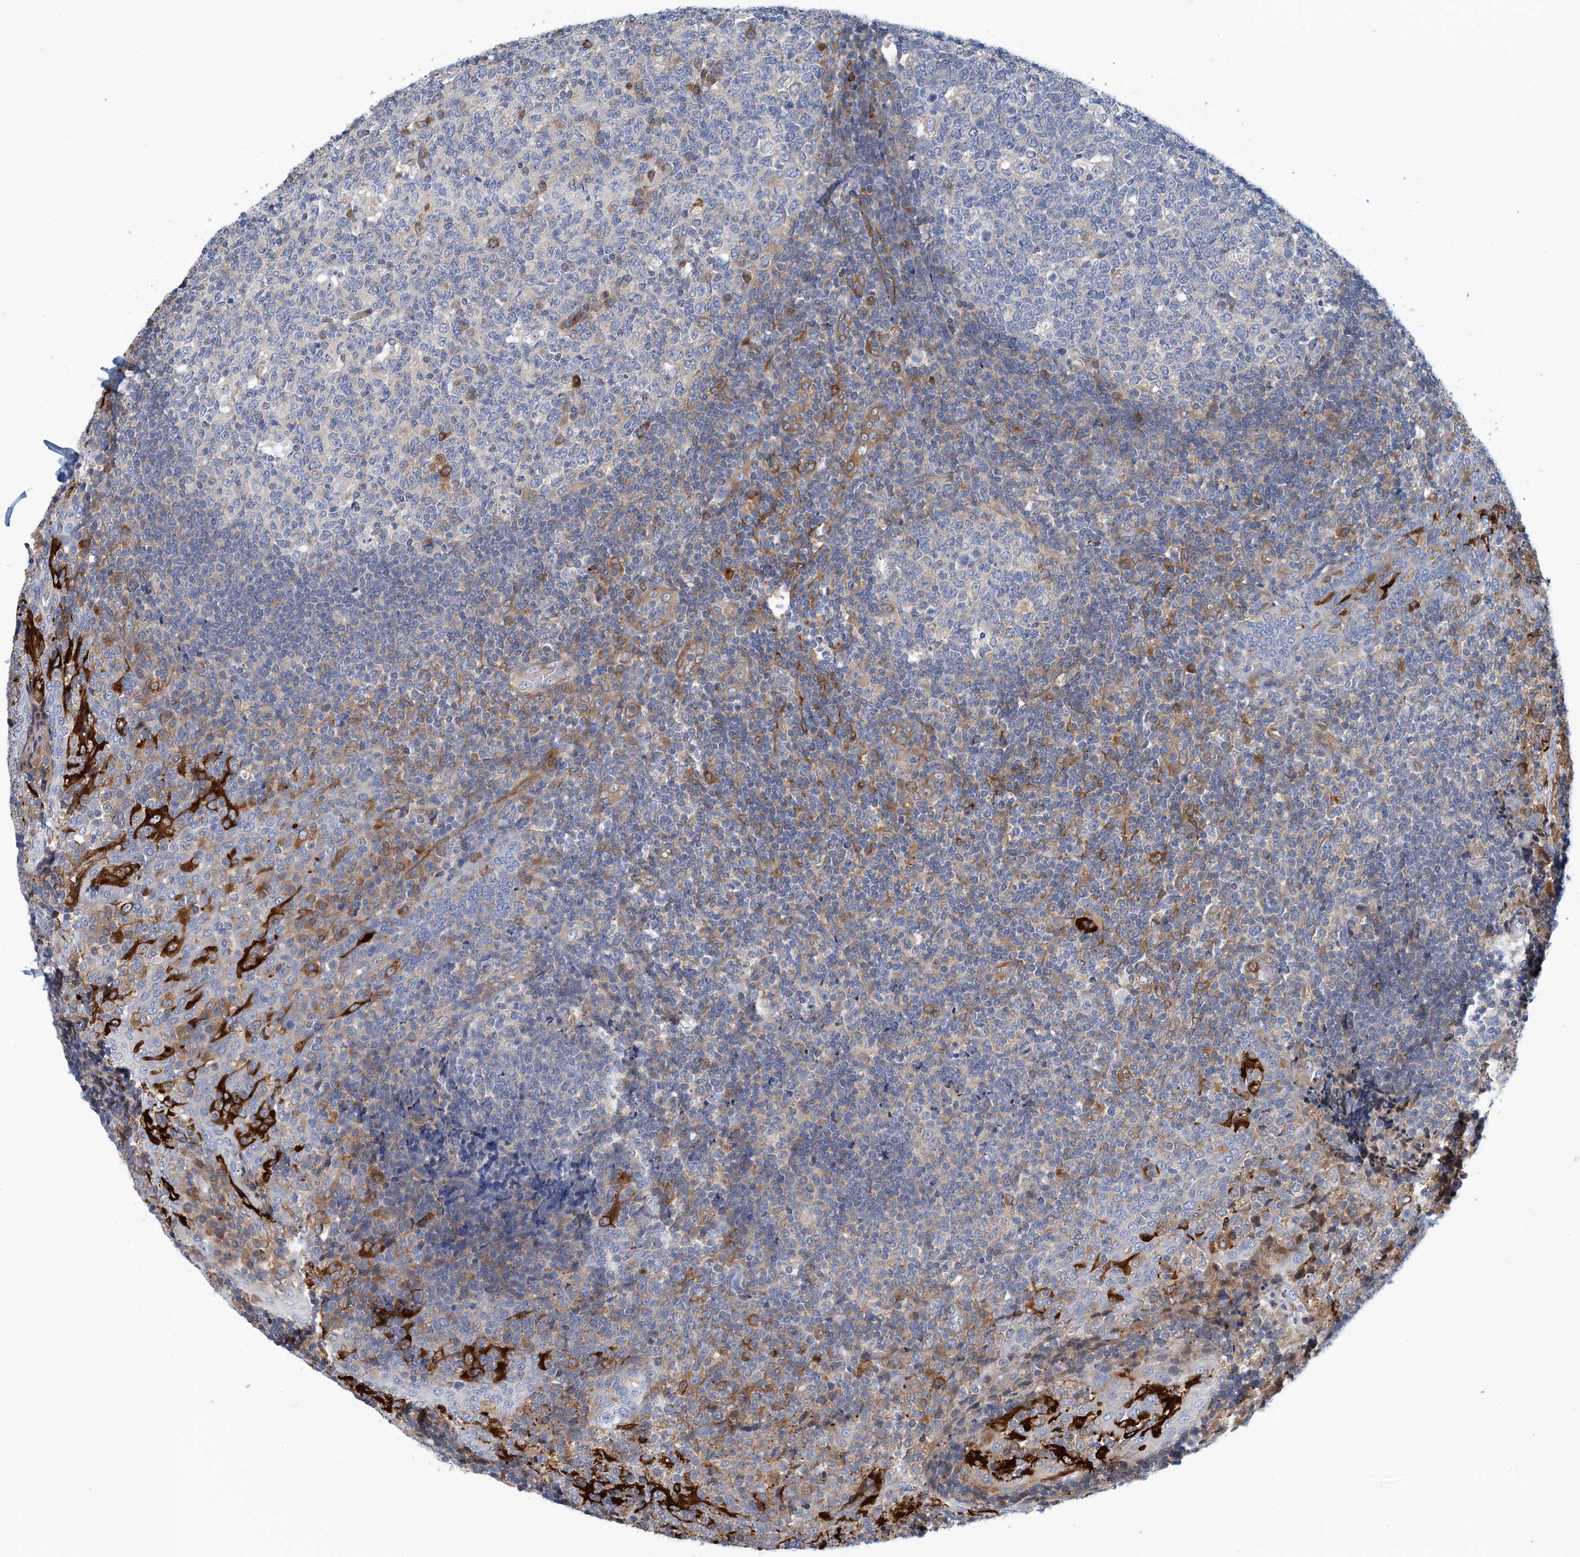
{"staining": {"intensity": "moderate", "quantity": "<25%", "location": "cytoplasmic/membranous"}, "tissue": "tonsil", "cell_type": "Germinal center cells", "image_type": "normal", "snomed": [{"axis": "morphology", "description": "Normal tissue, NOS"}, {"axis": "topography", "description": "Tonsil"}], "caption": "IHC micrograph of benign tonsil: tonsil stained using immunohistochemistry (IHC) demonstrates low levels of moderate protein expression localized specifically in the cytoplasmic/membranous of germinal center cells, appearing as a cytoplasmic/membranous brown color.", "gene": "PCDHA2", "patient": {"sex": "female", "age": 19}}